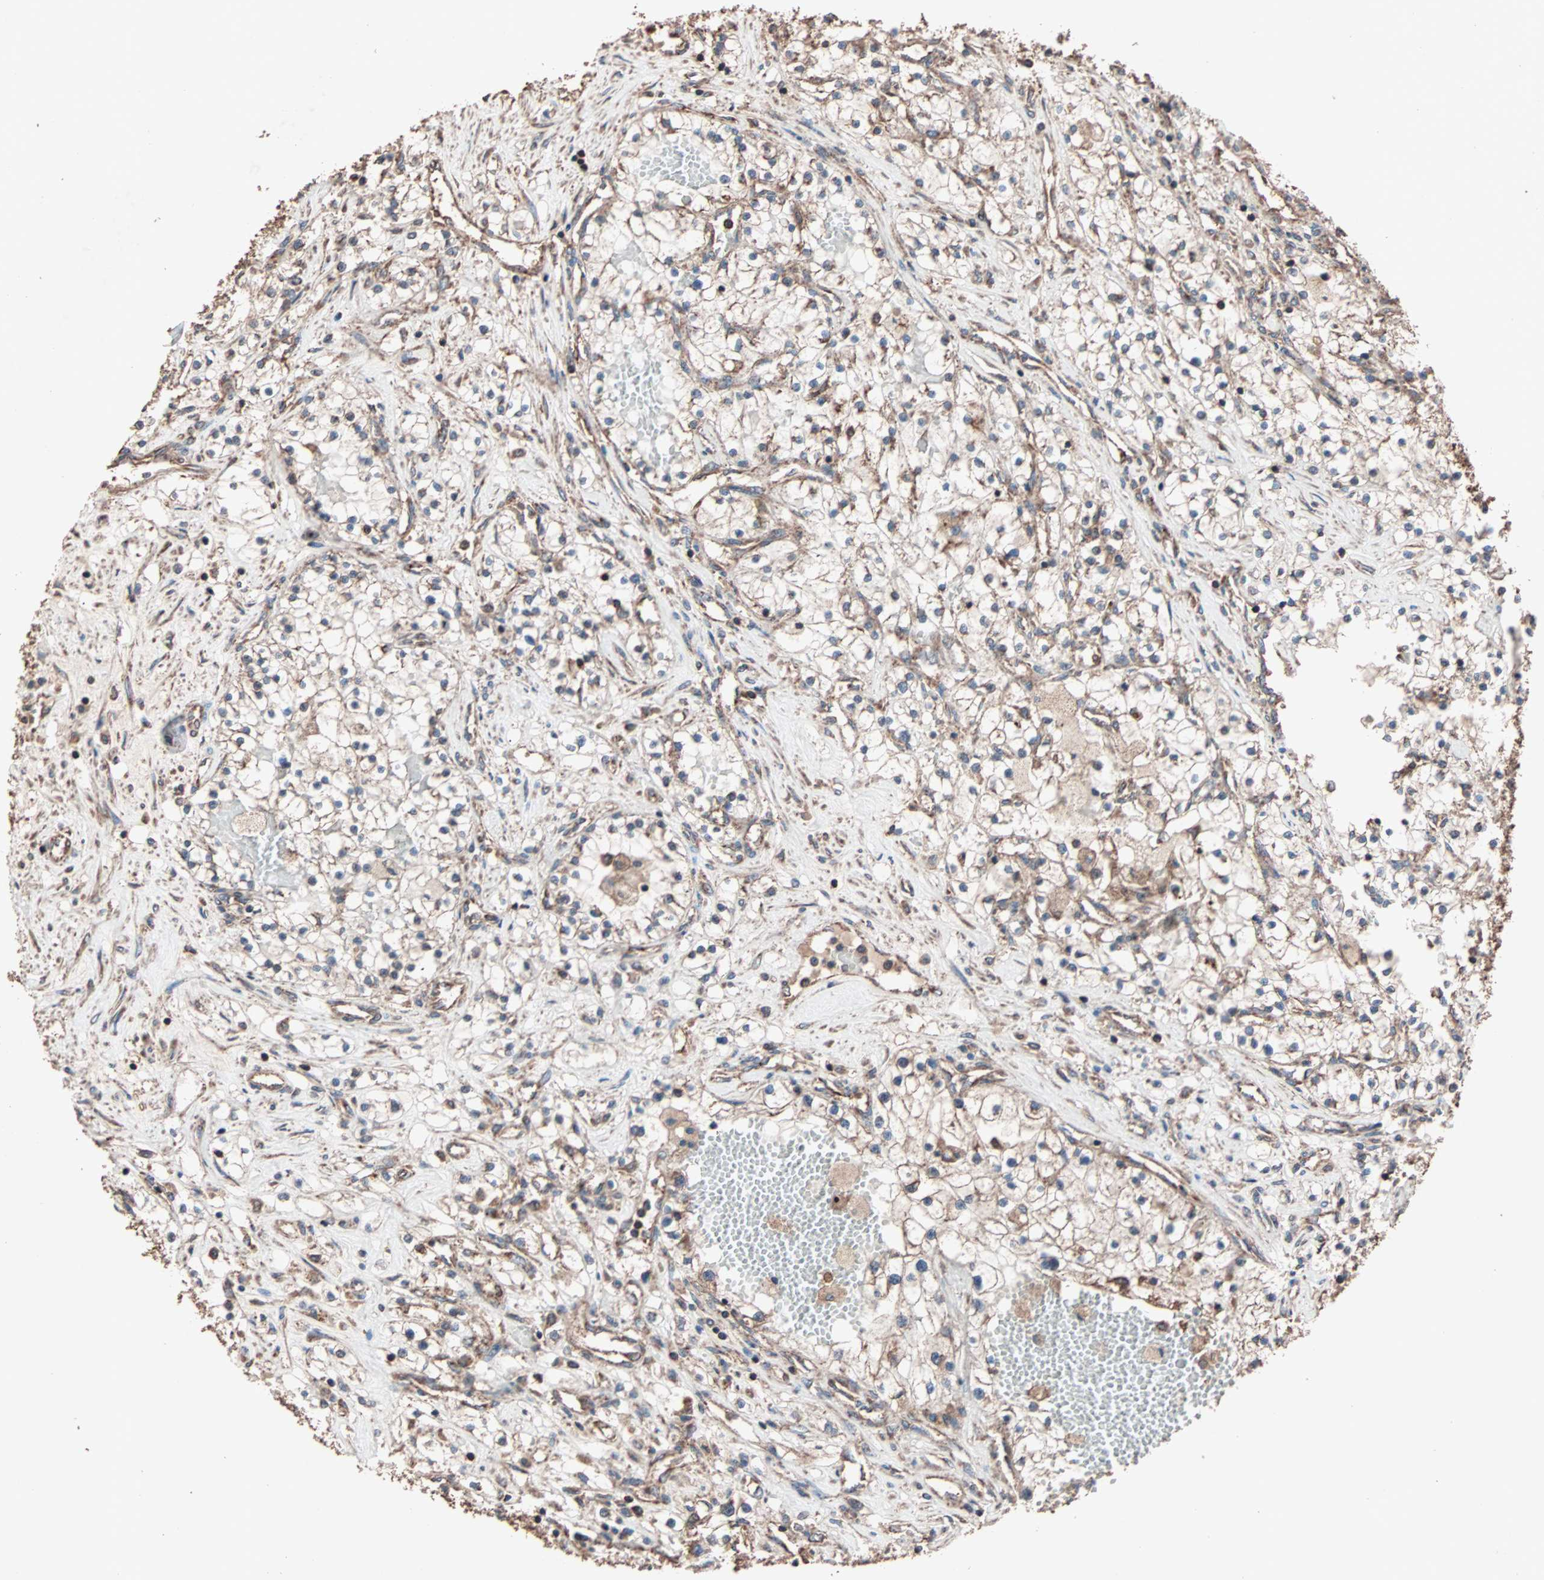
{"staining": {"intensity": "moderate", "quantity": ">75%", "location": "cytoplasmic/membranous"}, "tissue": "renal cancer", "cell_type": "Tumor cells", "image_type": "cancer", "snomed": [{"axis": "morphology", "description": "Adenocarcinoma, NOS"}, {"axis": "topography", "description": "Kidney"}], "caption": "Immunohistochemistry (IHC) photomicrograph of human renal cancer stained for a protein (brown), which displays medium levels of moderate cytoplasmic/membranous staining in approximately >75% of tumor cells.", "gene": "MRPL2", "patient": {"sex": "male", "age": 68}}